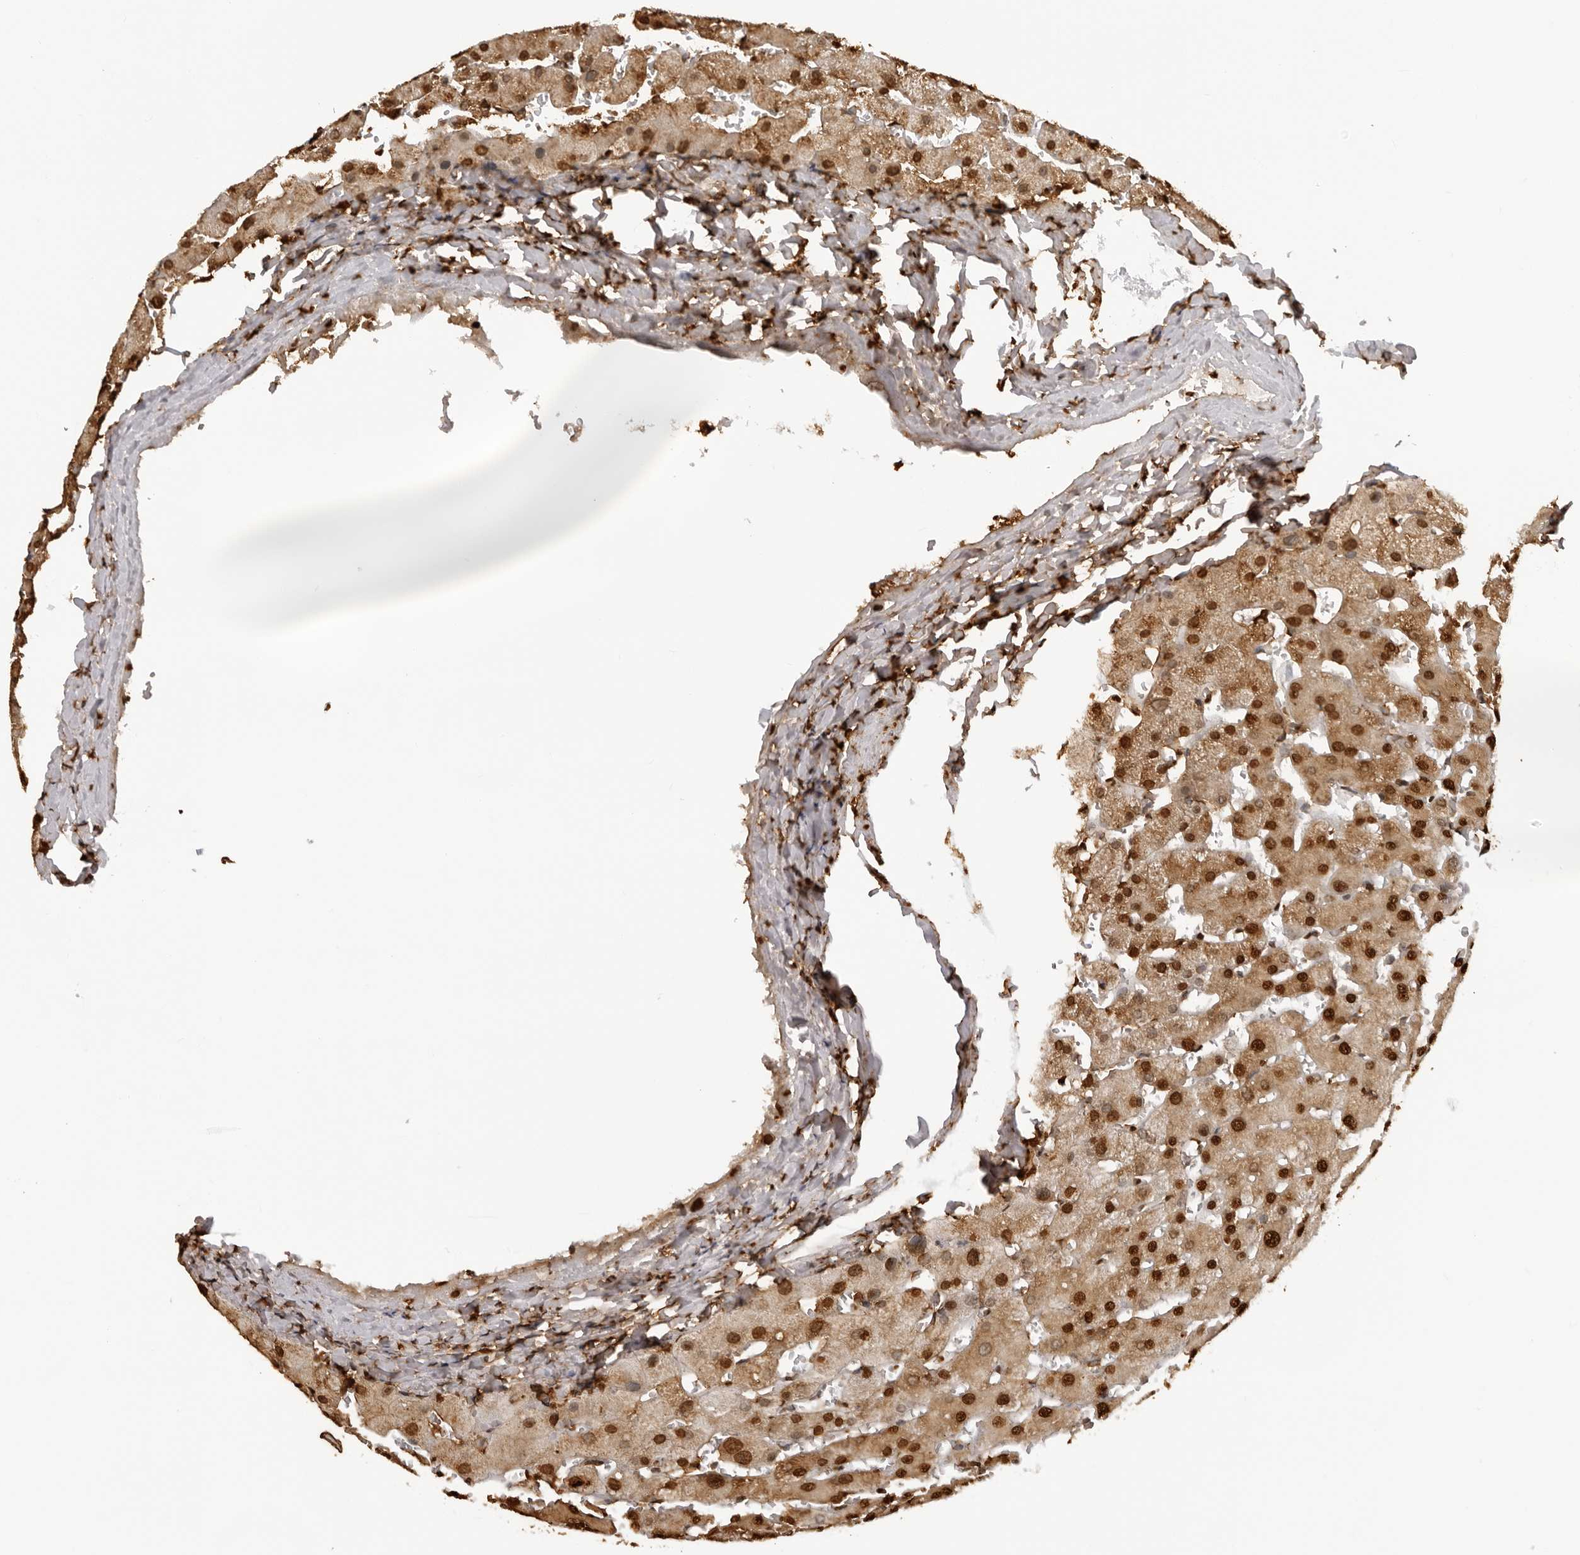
{"staining": {"intensity": "strong", "quantity": ">75%", "location": "nuclear"}, "tissue": "liver", "cell_type": "Cholangiocytes", "image_type": "normal", "snomed": [{"axis": "morphology", "description": "Normal tissue, NOS"}, {"axis": "topography", "description": "Liver"}], "caption": "IHC photomicrograph of normal liver: liver stained using immunohistochemistry (IHC) shows high levels of strong protein expression localized specifically in the nuclear of cholangiocytes, appearing as a nuclear brown color.", "gene": "ZFP91", "patient": {"sex": "female", "age": 63}}